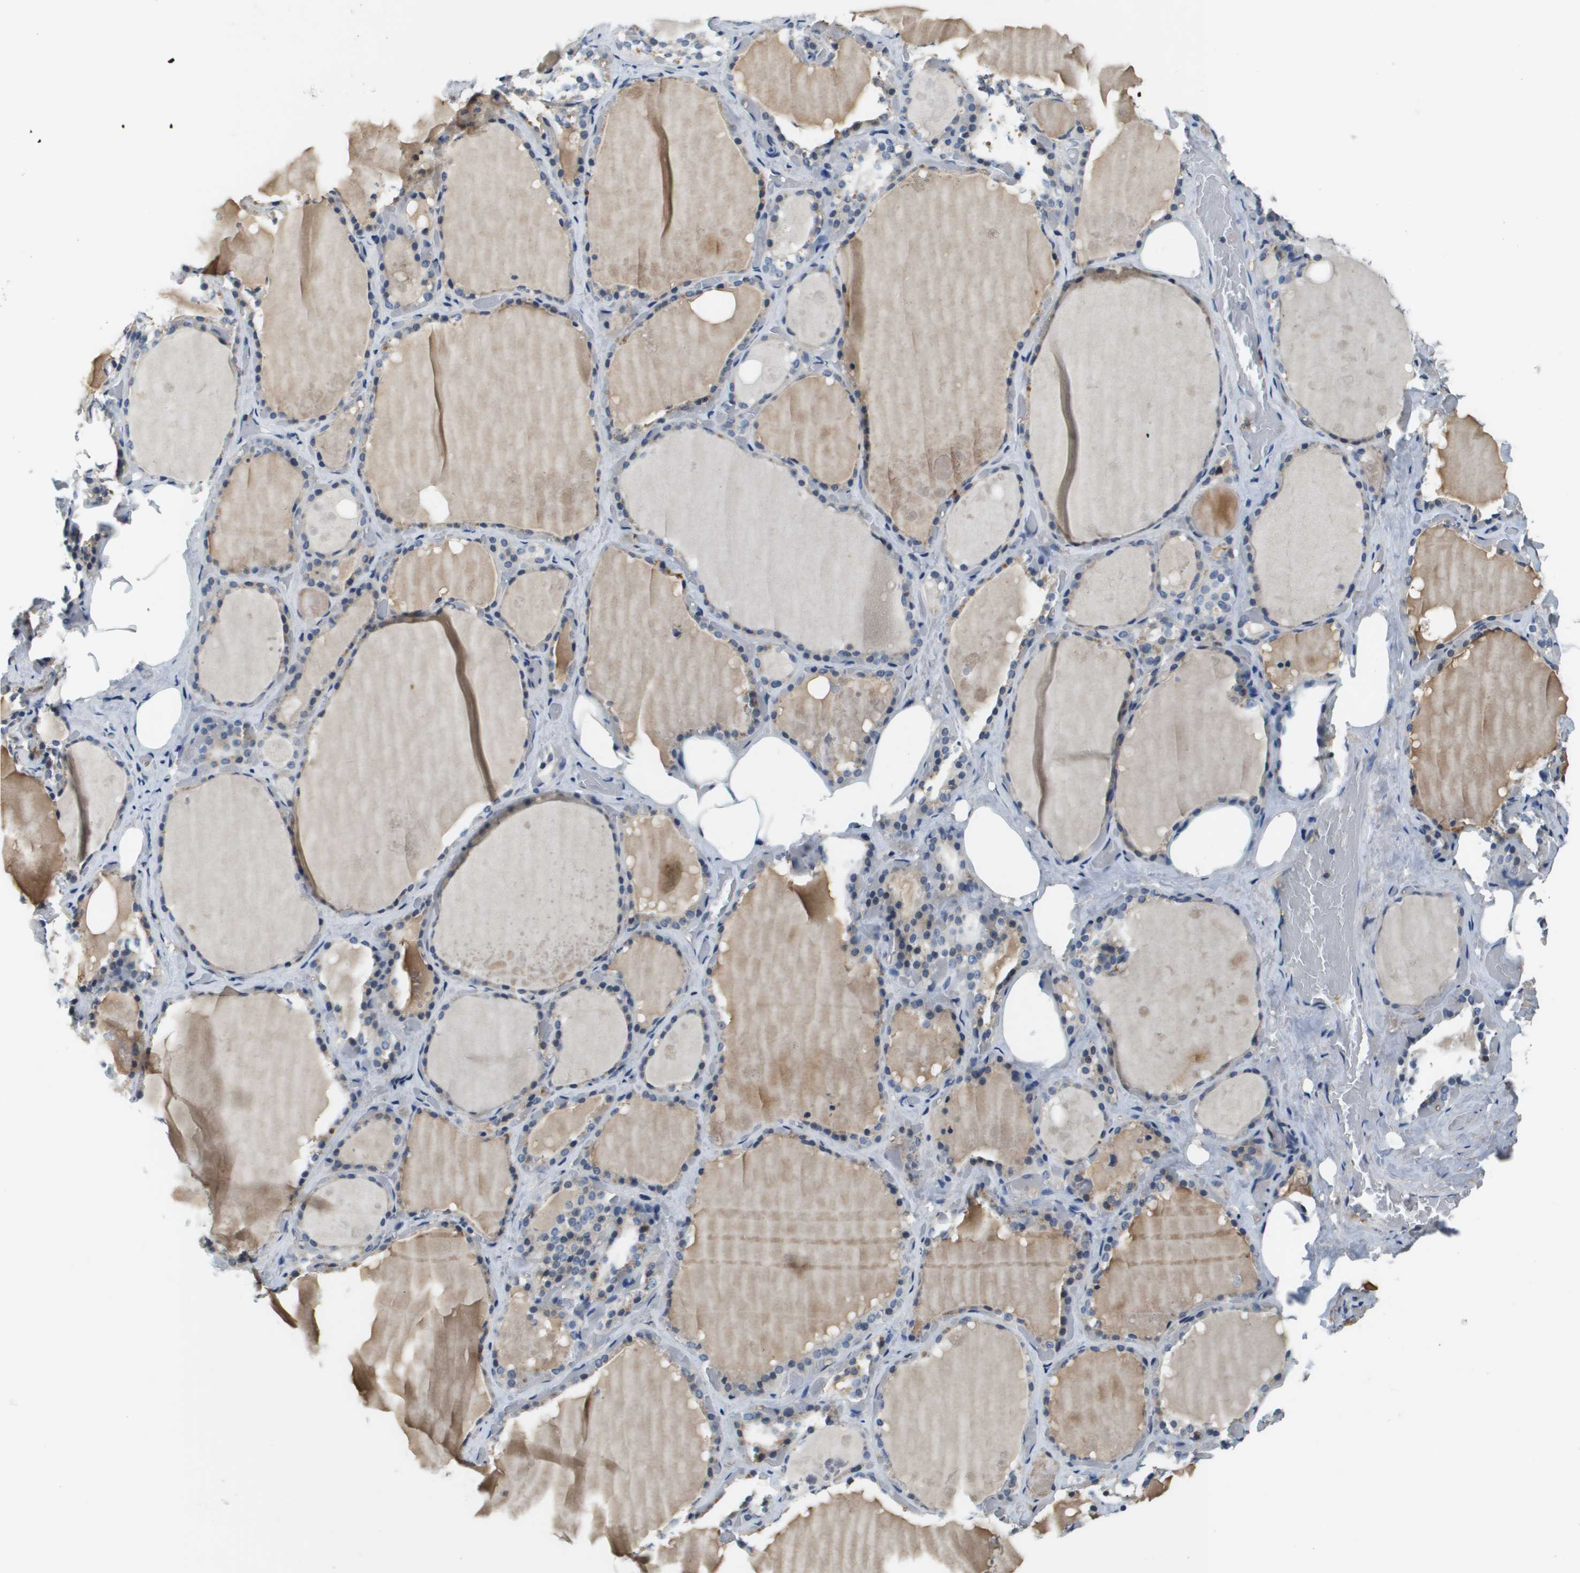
{"staining": {"intensity": "weak", "quantity": "25%-75%", "location": "cytoplasmic/membranous"}, "tissue": "thyroid gland", "cell_type": "Glandular cells", "image_type": "normal", "snomed": [{"axis": "morphology", "description": "Normal tissue, NOS"}, {"axis": "topography", "description": "Thyroid gland"}], "caption": "Glandular cells exhibit low levels of weak cytoplasmic/membranous staining in about 25%-75% of cells in unremarkable human thyroid gland. The protein of interest is shown in brown color, while the nuclei are stained blue.", "gene": "SLC16A3", "patient": {"sex": "male", "age": 61}}